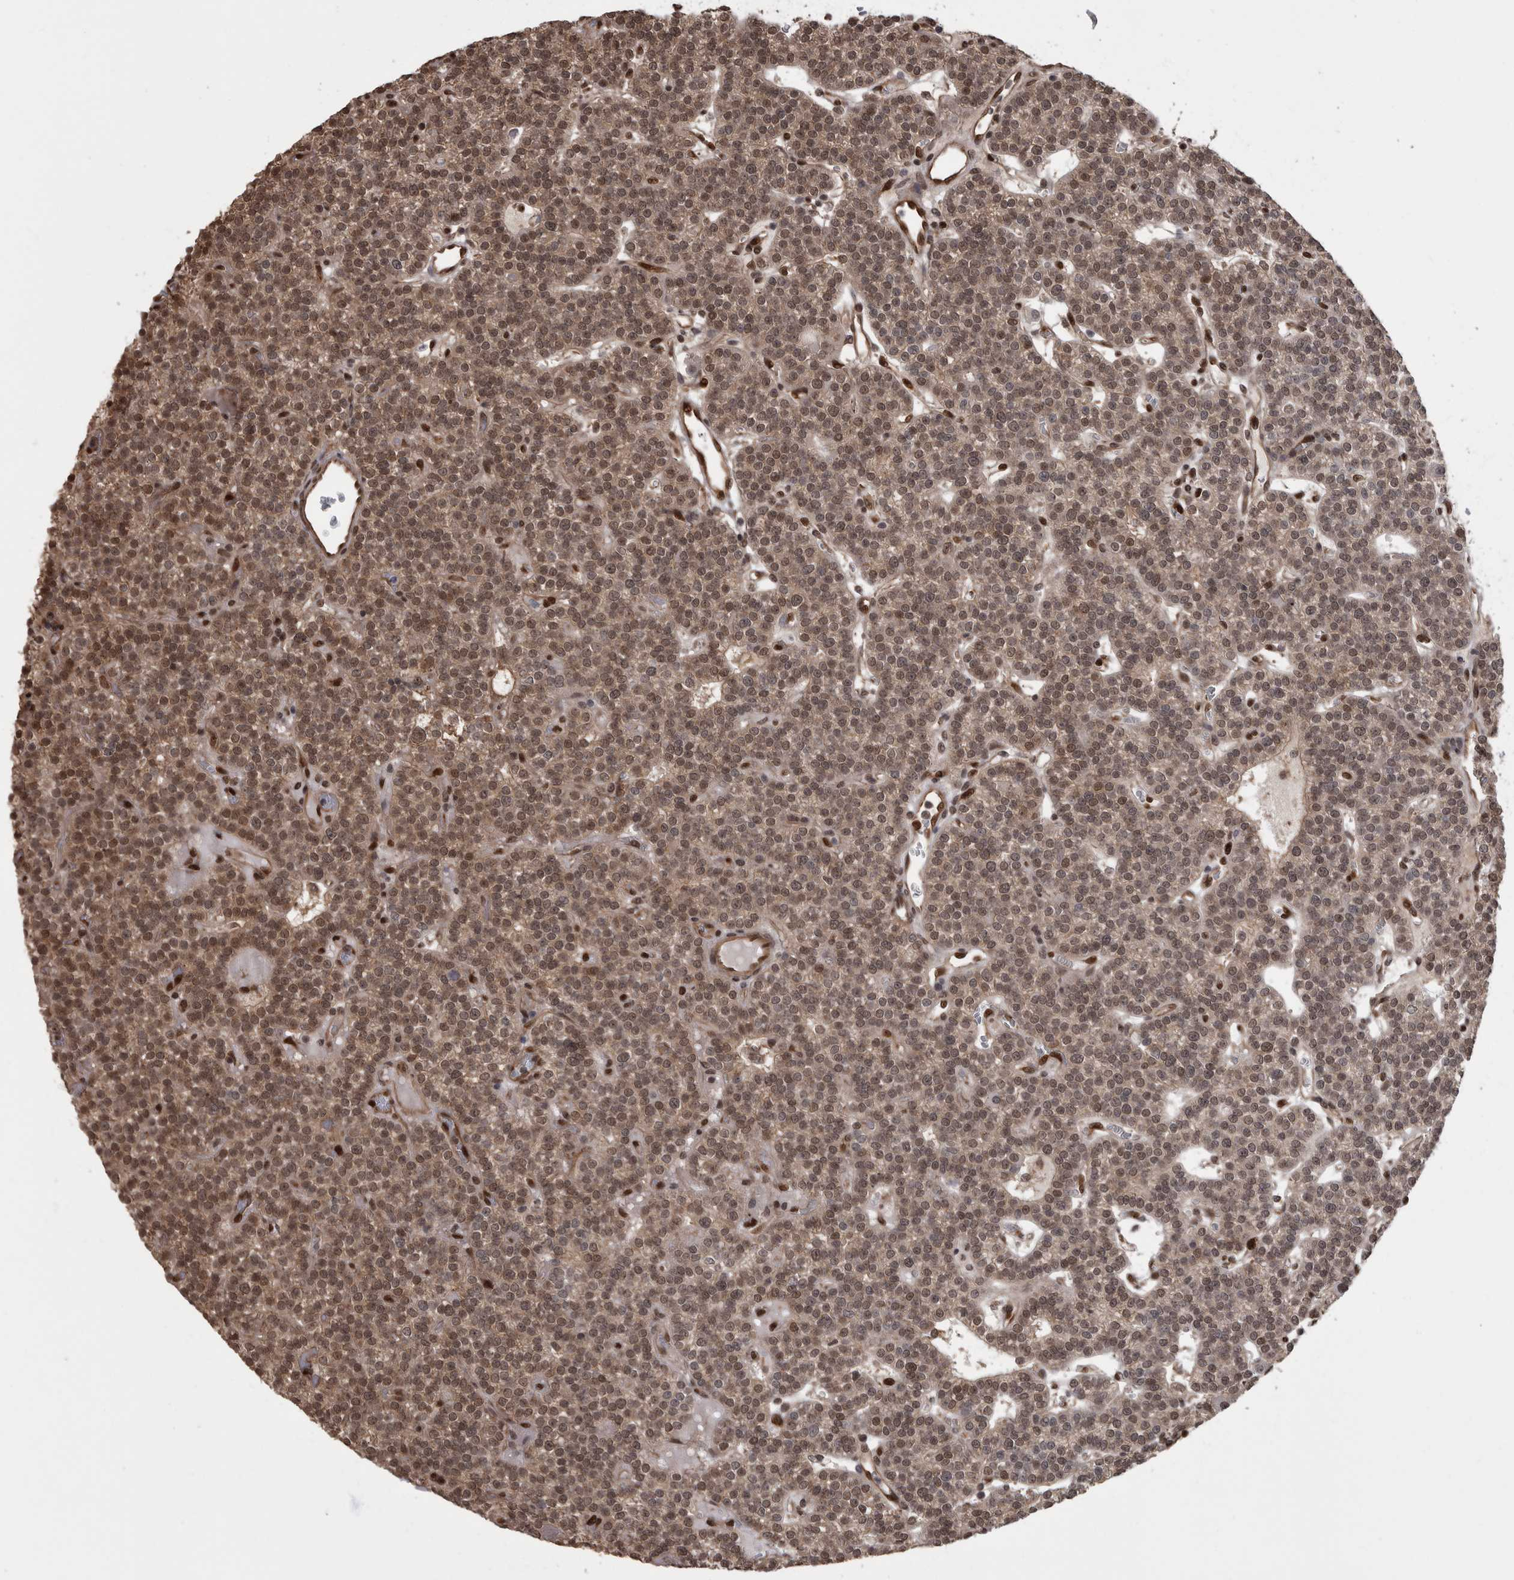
{"staining": {"intensity": "moderate", "quantity": ">75%", "location": "cytoplasmic/membranous,nuclear"}, "tissue": "parathyroid gland", "cell_type": "Glandular cells", "image_type": "normal", "snomed": [{"axis": "morphology", "description": "Normal tissue, NOS"}, {"axis": "topography", "description": "Parathyroid gland"}], "caption": "Glandular cells display medium levels of moderate cytoplasmic/membranous,nuclear positivity in approximately >75% of cells in unremarkable parathyroid gland.", "gene": "AKT3", "patient": {"sex": "male", "age": 83}}